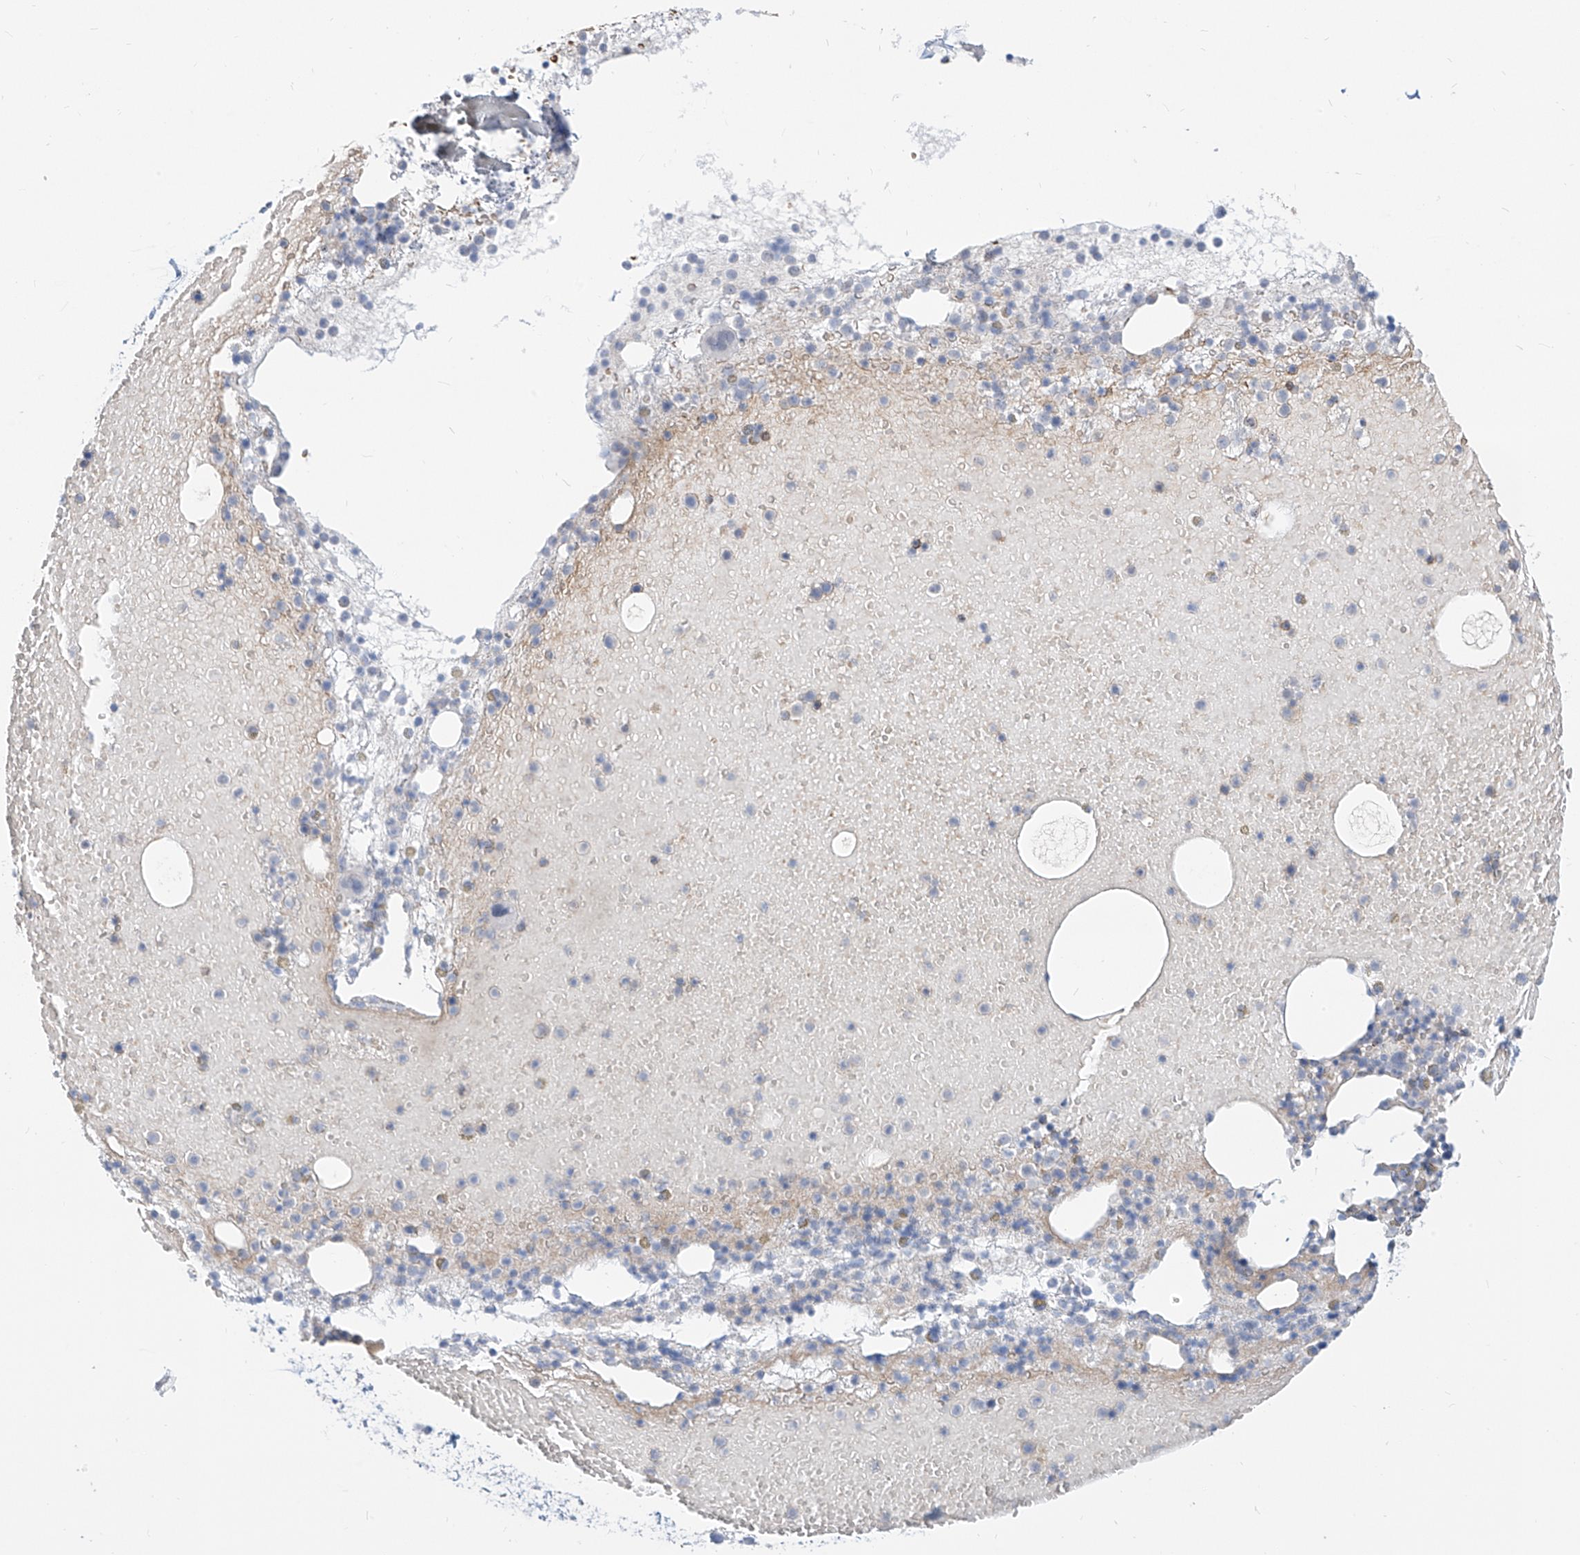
{"staining": {"intensity": "negative", "quantity": "none", "location": "none"}, "tissue": "bone marrow", "cell_type": "Hematopoietic cells", "image_type": "normal", "snomed": [{"axis": "morphology", "description": "Normal tissue, NOS"}, {"axis": "topography", "description": "Bone marrow"}], "caption": "IHC image of normal bone marrow stained for a protein (brown), which displays no expression in hematopoietic cells.", "gene": "ARHGEF40", "patient": {"sex": "male", "age": 47}}